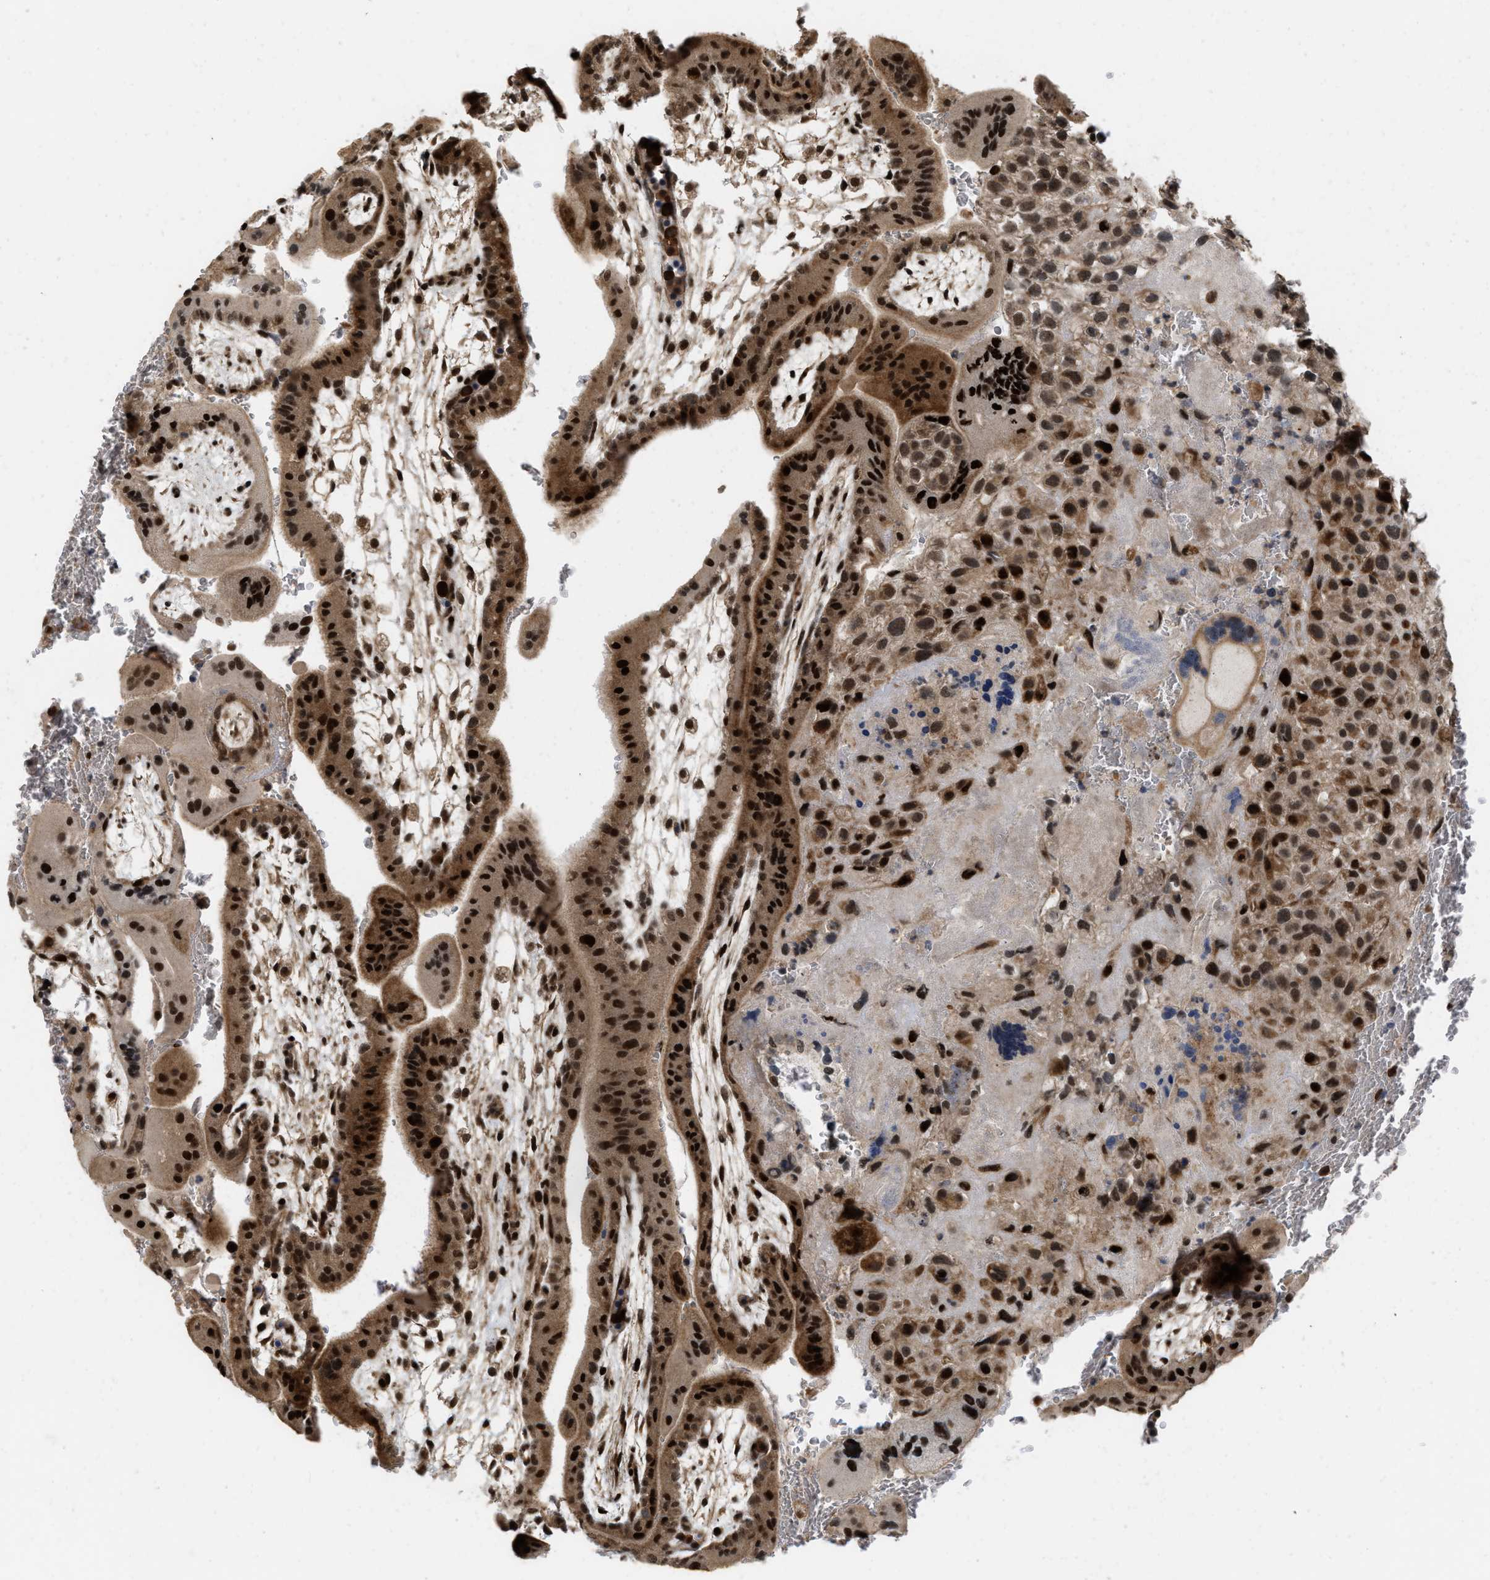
{"staining": {"intensity": "strong", "quantity": ">75%", "location": "cytoplasmic/membranous,nuclear"}, "tissue": "placenta", "cell_type": "Decidual cells", "image_type": "normal", "snomed": [{"axis": "morphology", "description": "Normal tissue, NOS"}, {"axis": "topography", "description": "Placenta"}], "caption": "Protein expression analysis of benign placenta shows strong cytoplasmic/membranous,nuclear staining in about >75% of decidual cells. Using DAB (3,3'-diaminobenzidine) (brown) and hematoxylin (blue) stains, captured at high magnification using brightfield microscopy.", "gene": "ANKRD11", "patient": {"sex": "female", "age": 35}}